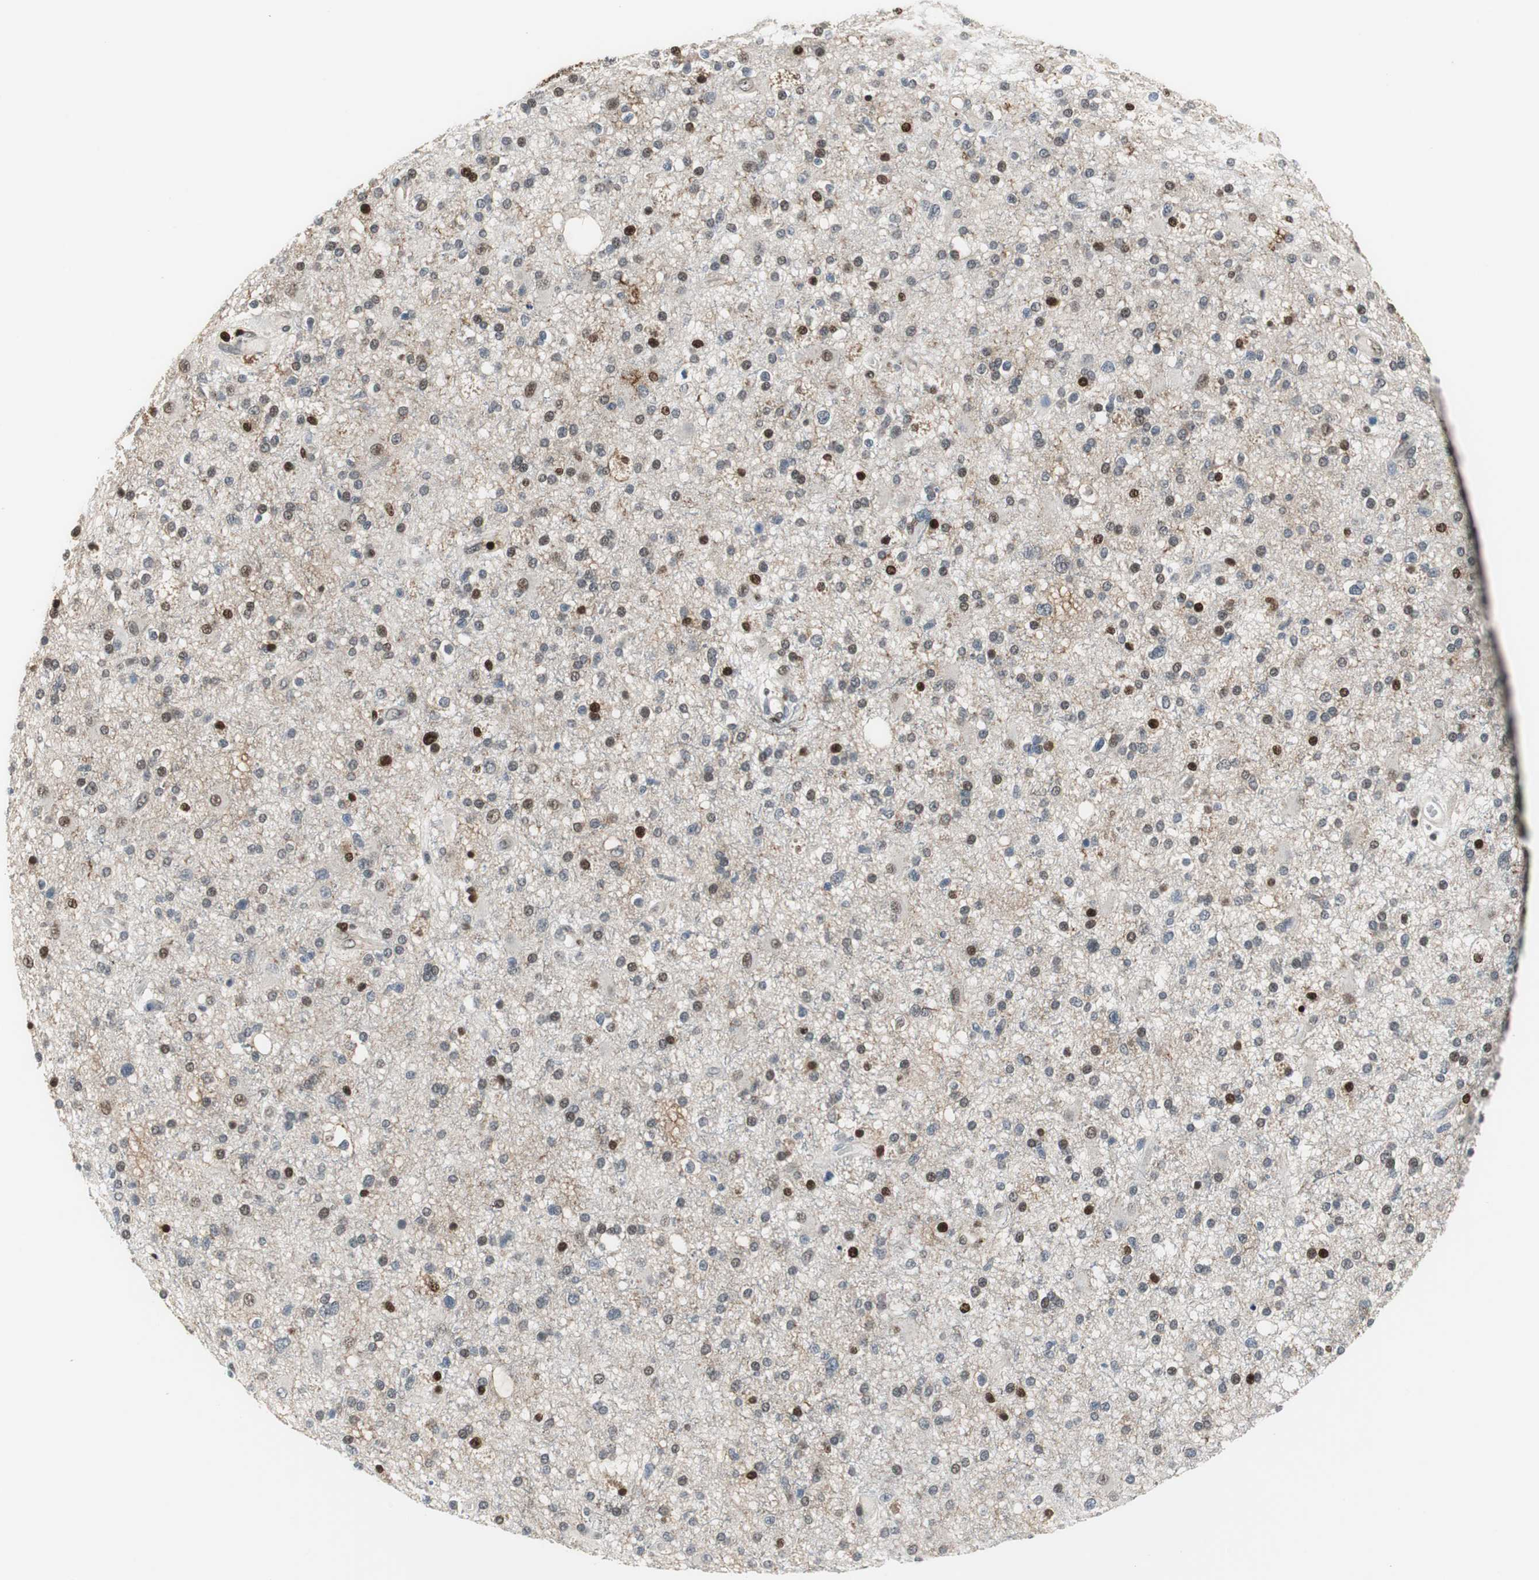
{"staining": {"intensity": "weak", "quantity": "<25%", "location": "nuclear"}, "tissue": "glioma", "cell_type": "Tumor cells", "image_type": "cancer", "snomed": [{"axis": "morphology", "description": "Glioma, malignant, High grade"}, {"axis": "topography", "description": "Brain"}], "caption": "There is no significant staining in tumor cells of glioma.", "gene": "MAFB", "patient": {"sex": "male", "age": 33}}